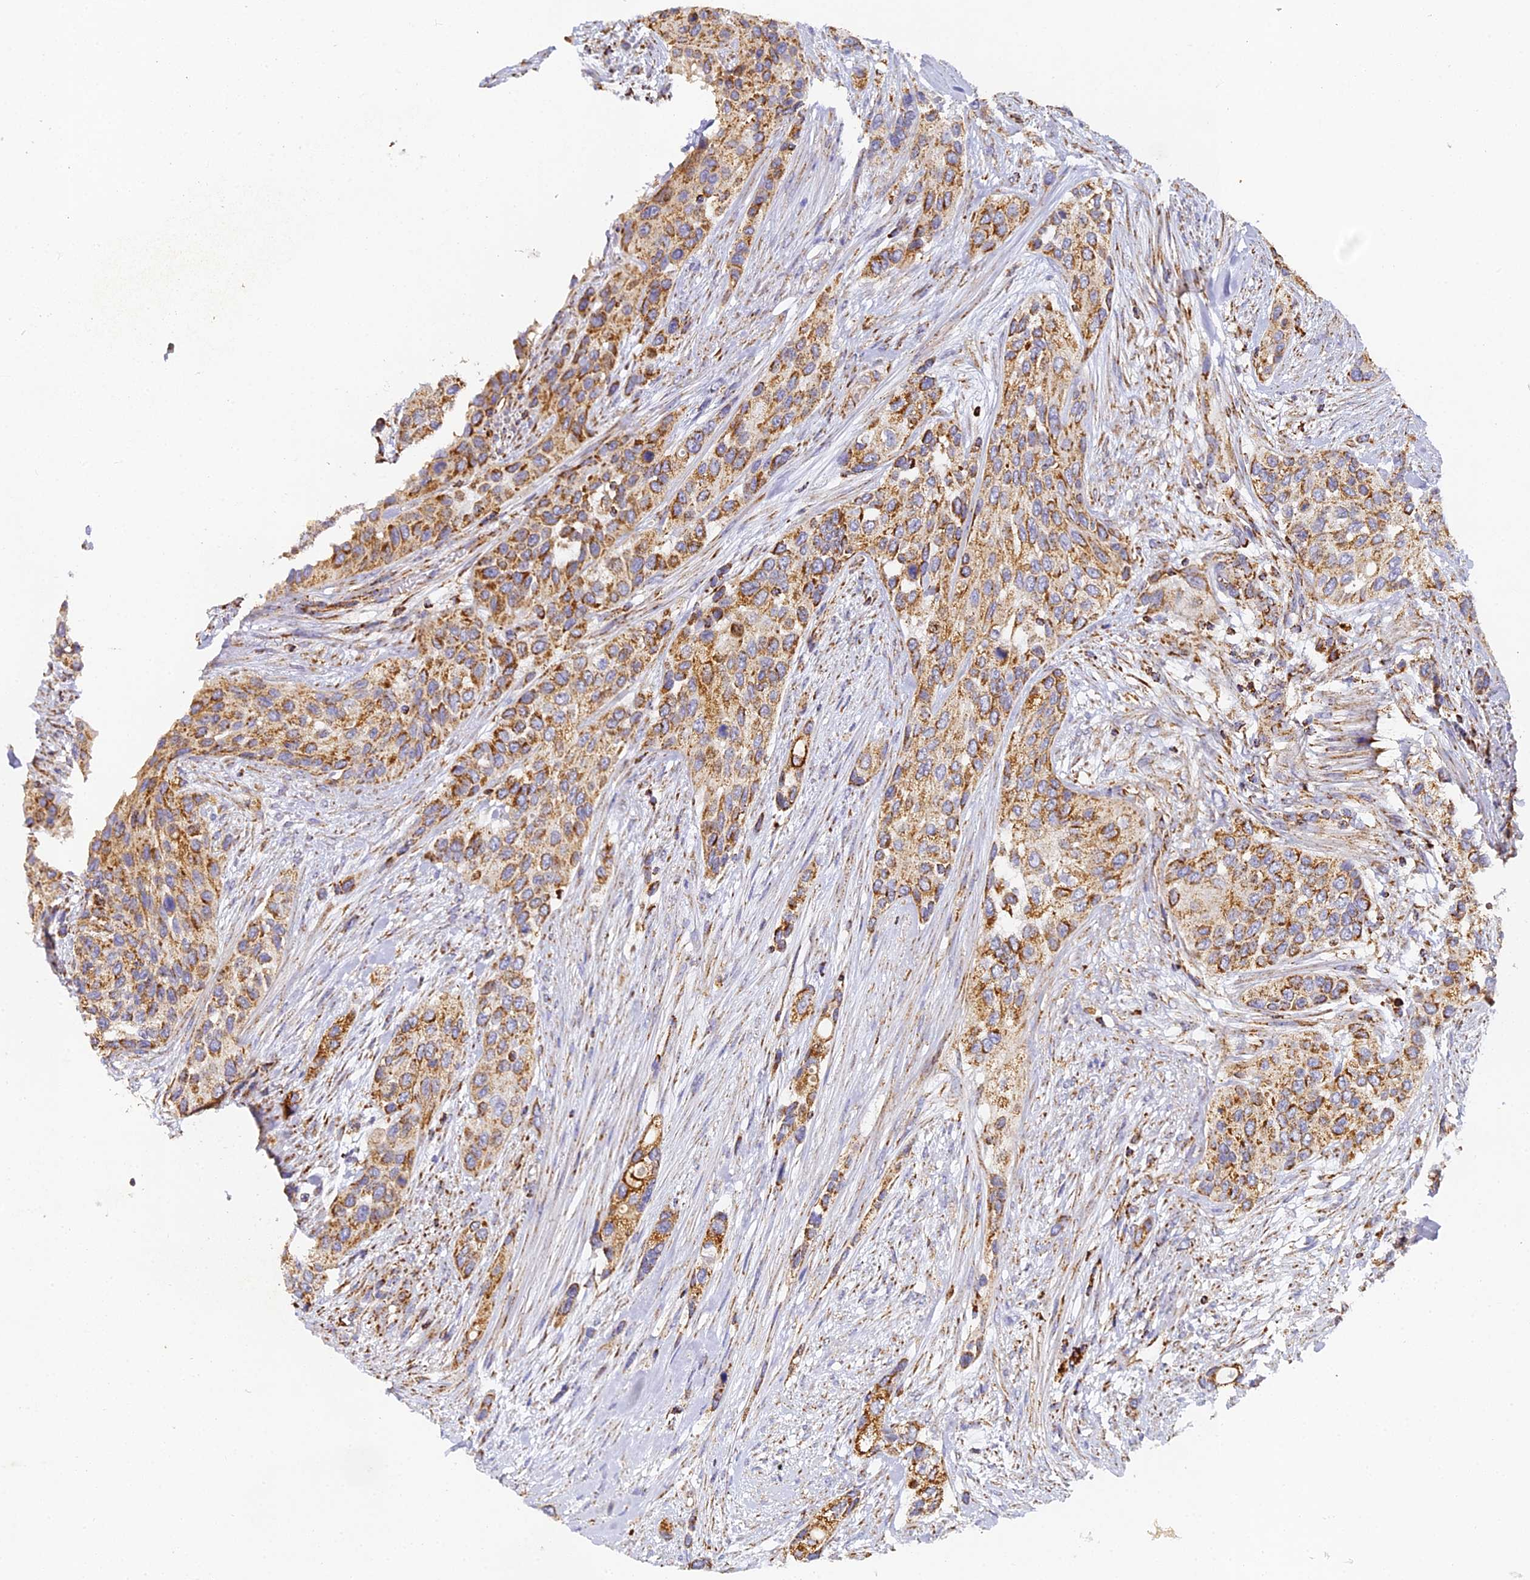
{"staining": {"intensity": "moderate", "quantity": ">75%", "location": "cytoplasmic/membranous"}, "tissue": "urothelial cancer", "cell_type": "Tumor cells", "image_type": "cancer", "snomed": [{"axis": "morphology", "description": "Normal tissue, NOS"}, {"axis": "morphology", "description": "Urothelial carcinoma, High grade"}, {"axis": "topography", "description": "Vascular tissue"}, {"axis": "topography", "description": "Urinary bladder"}], "caption": "A histopathology image of human high-grade urothelial carcinoma stained for a protein shows moderate cytoplasmic/membranous brown staining in tumor cells. The staining was performed using DAB, with brown indicating positive protein expression. Nuclei are stained blue with hematoxylin.", "gene": "DONSON", "patient": {"sex": "female", "age": 56}}